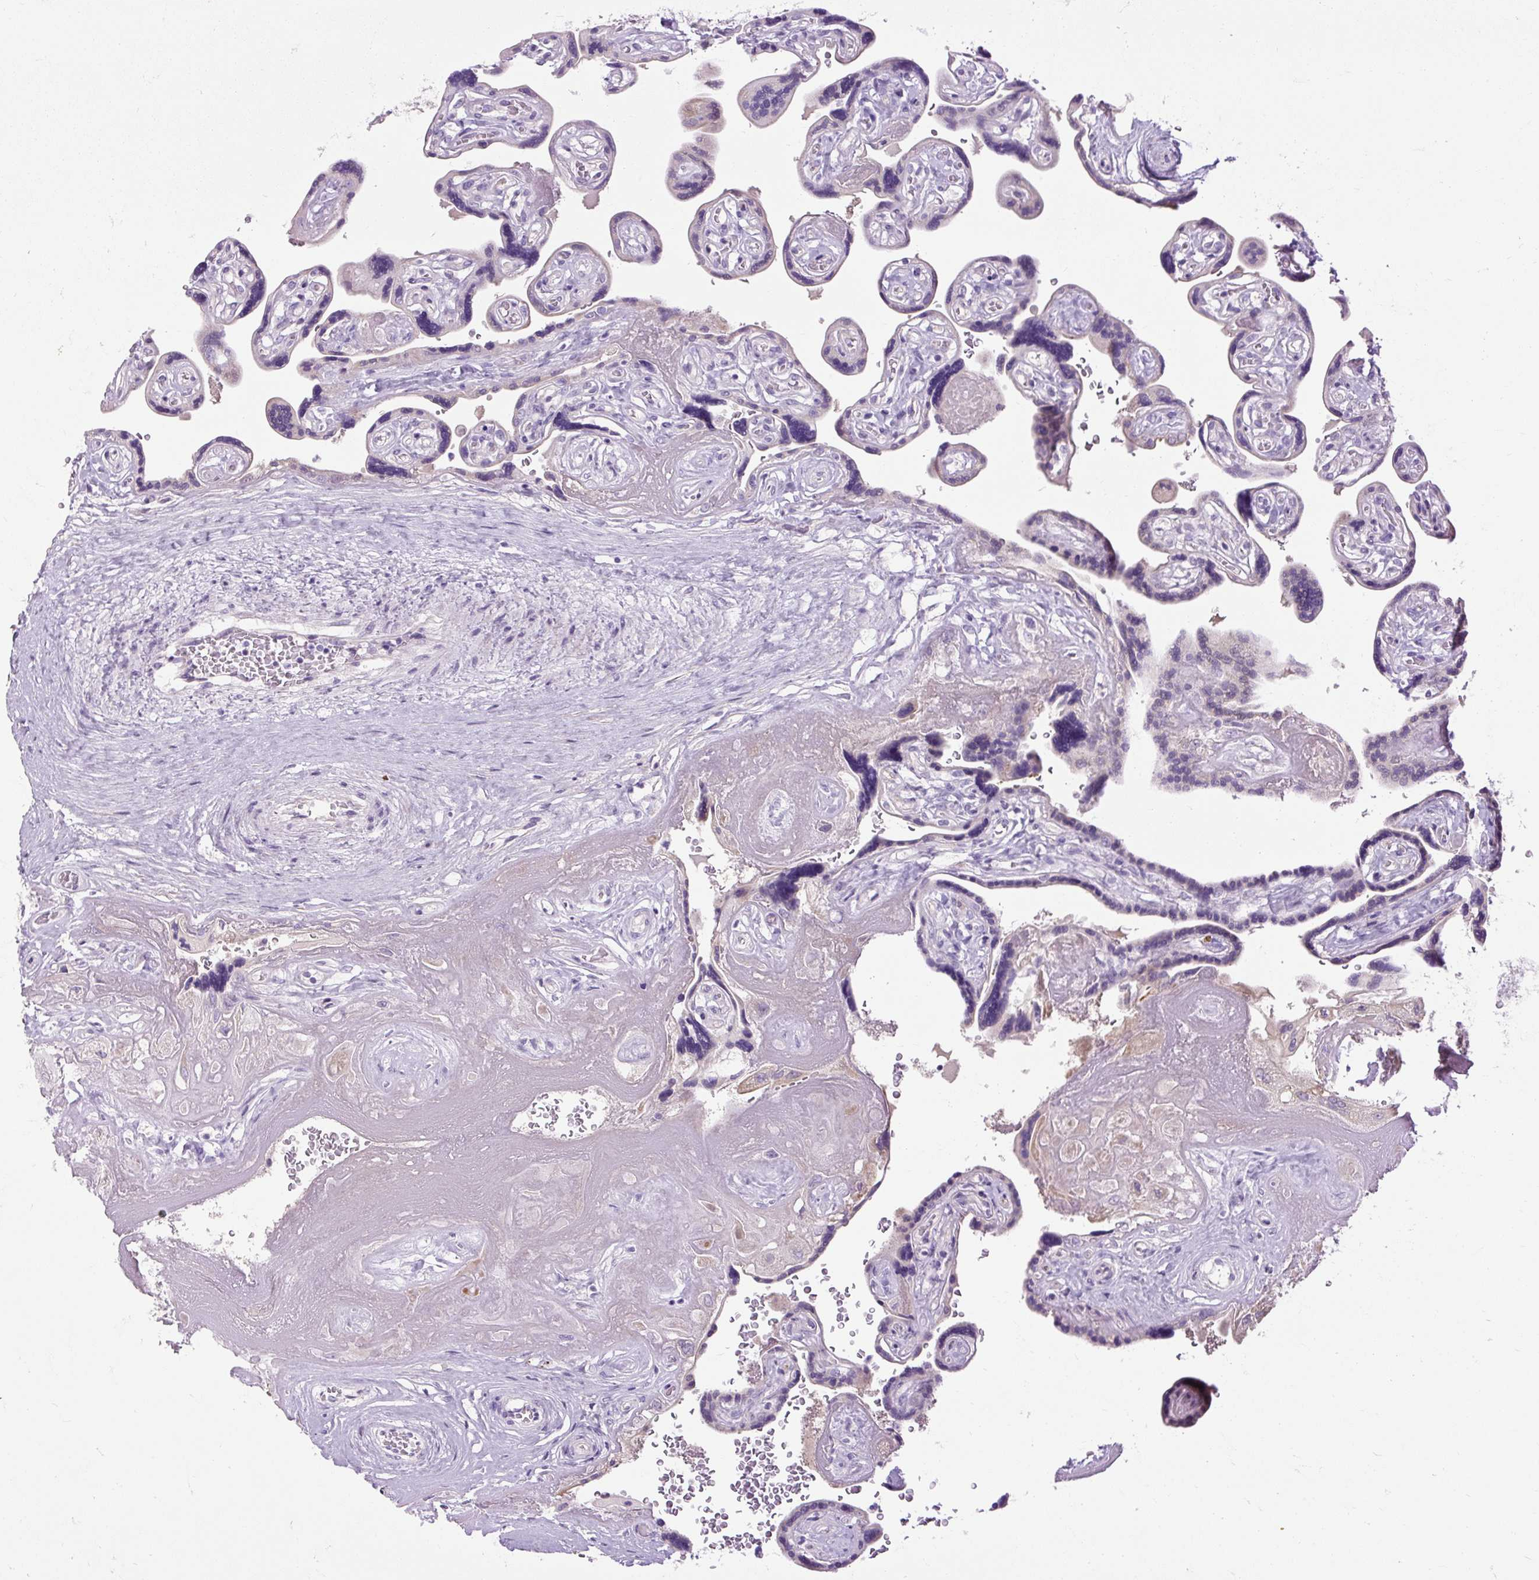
{"staining": {"intensity": "negative", "quantity": "none", "location": "none"}, "tissue": "placenta", "cell_type": "Trophoblastic cells", "image_type": "normal", "snomed": [{"axis": "morphology", "description": "Normal tissue, NOS"}, {"axis": "topography", "description": "Placenta"}], "caption": "Trophoblastic cells are negative for protein expression in normal human placenta. The staining is performed using DAB (3,3'-diaminobenzidine) brown chromogen with nuclei counter-stained in using hematoxylin.", "gene": "ARRDC2", "patient": {"sex": "female", "age": 32}}